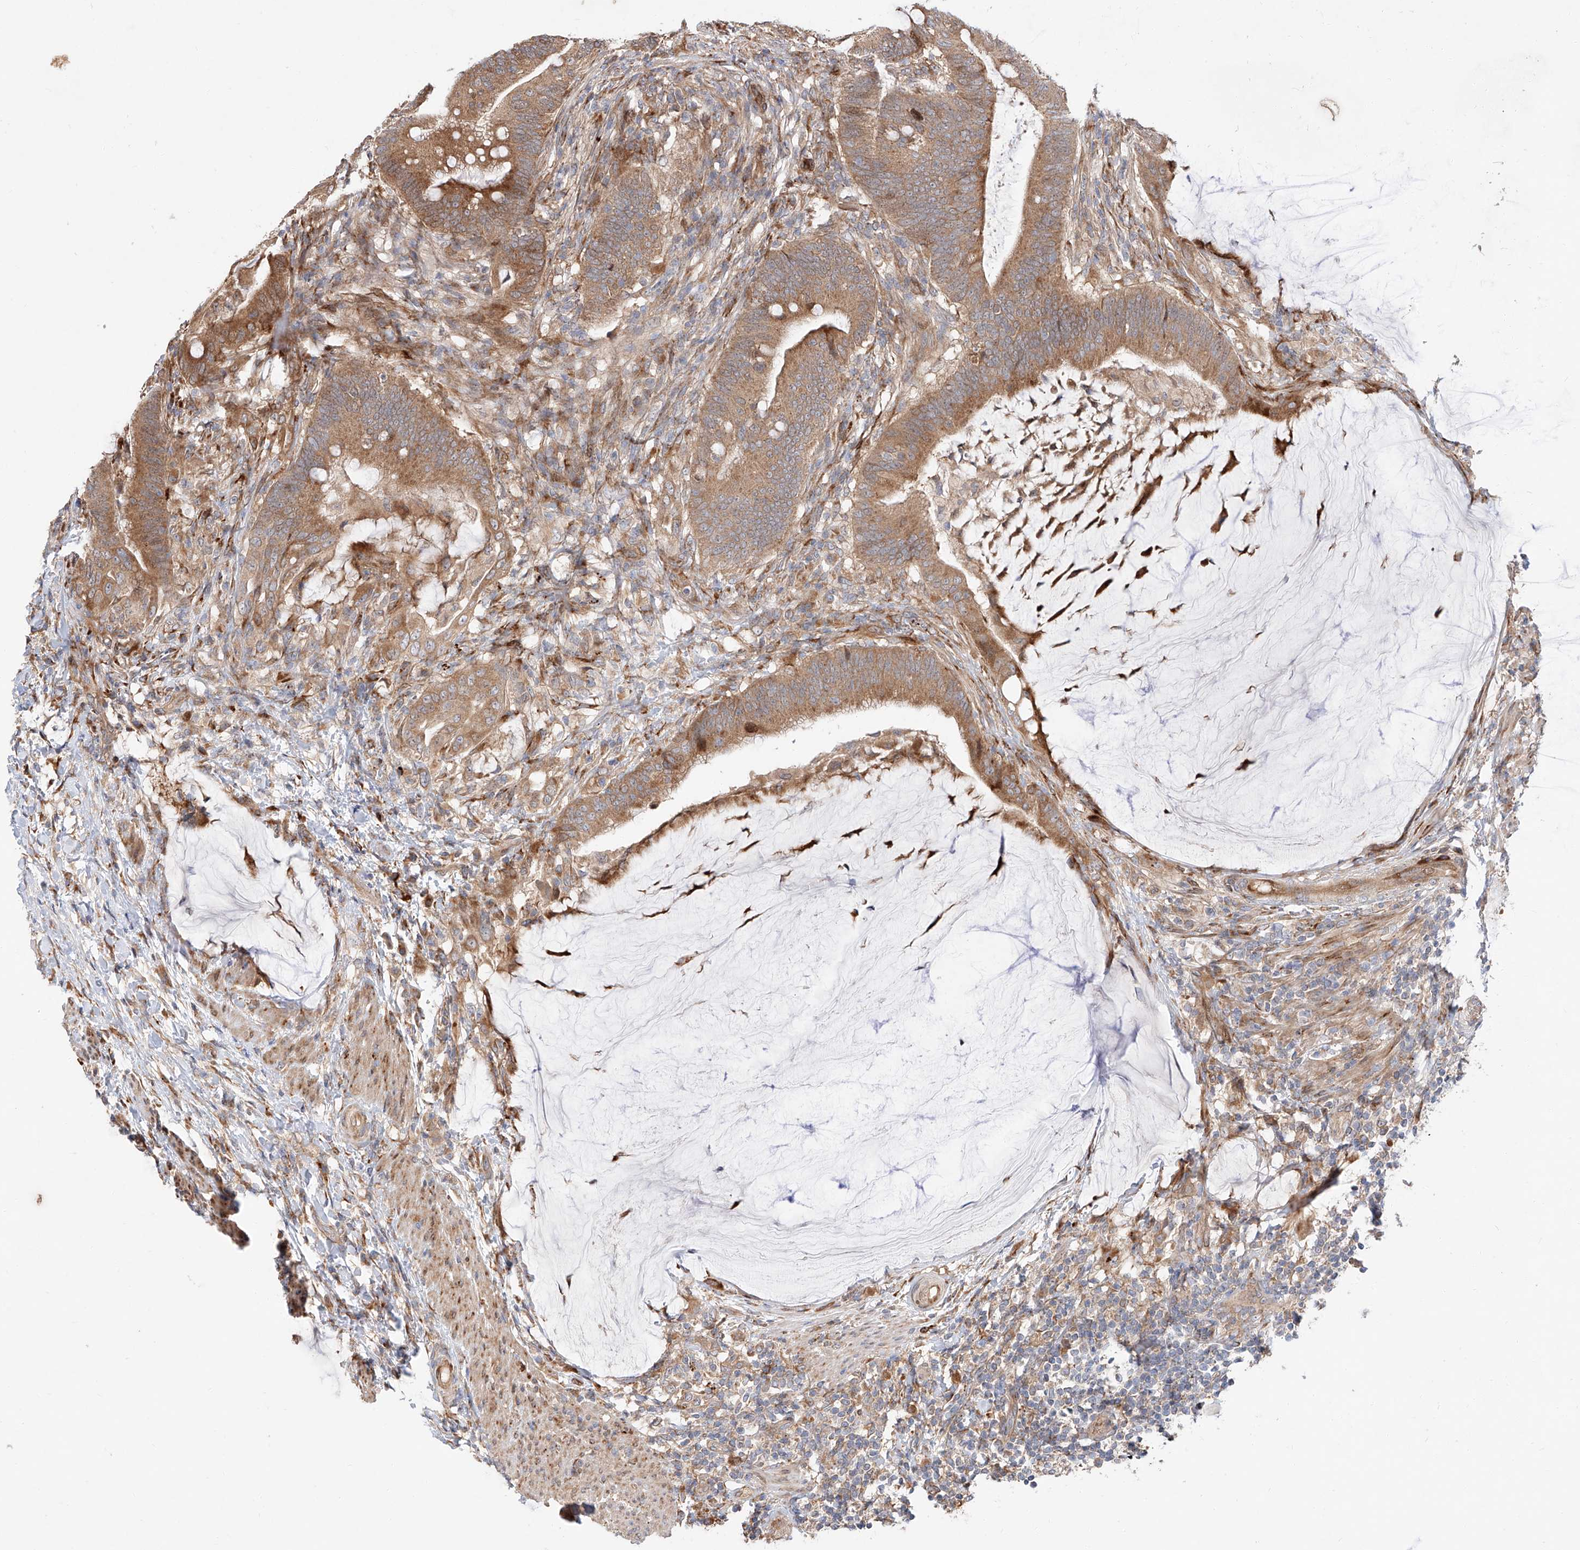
{"staining": {"intensity": "moderate", "quantity": ">75%", "location": "cytoplasmic/membranous"}, "tissue": "colorectal cancer", "cell_type": "Tumor cells", "image_type": "cancer", "snomed": [{"axis": "morphology", "description": "Adenocarcinoma, NOS"}, {"axis": "topography", "description": "Colon"}], "caption": "Protein positivity by immunohistochemistry (IHC) exhibits moderate cytoplasmic/membranous positivity in approximately >75% of tumor cells in colorectal cancer.", "gene": "DIRAS3", "patient": {"sex": "female", "age": 66}}